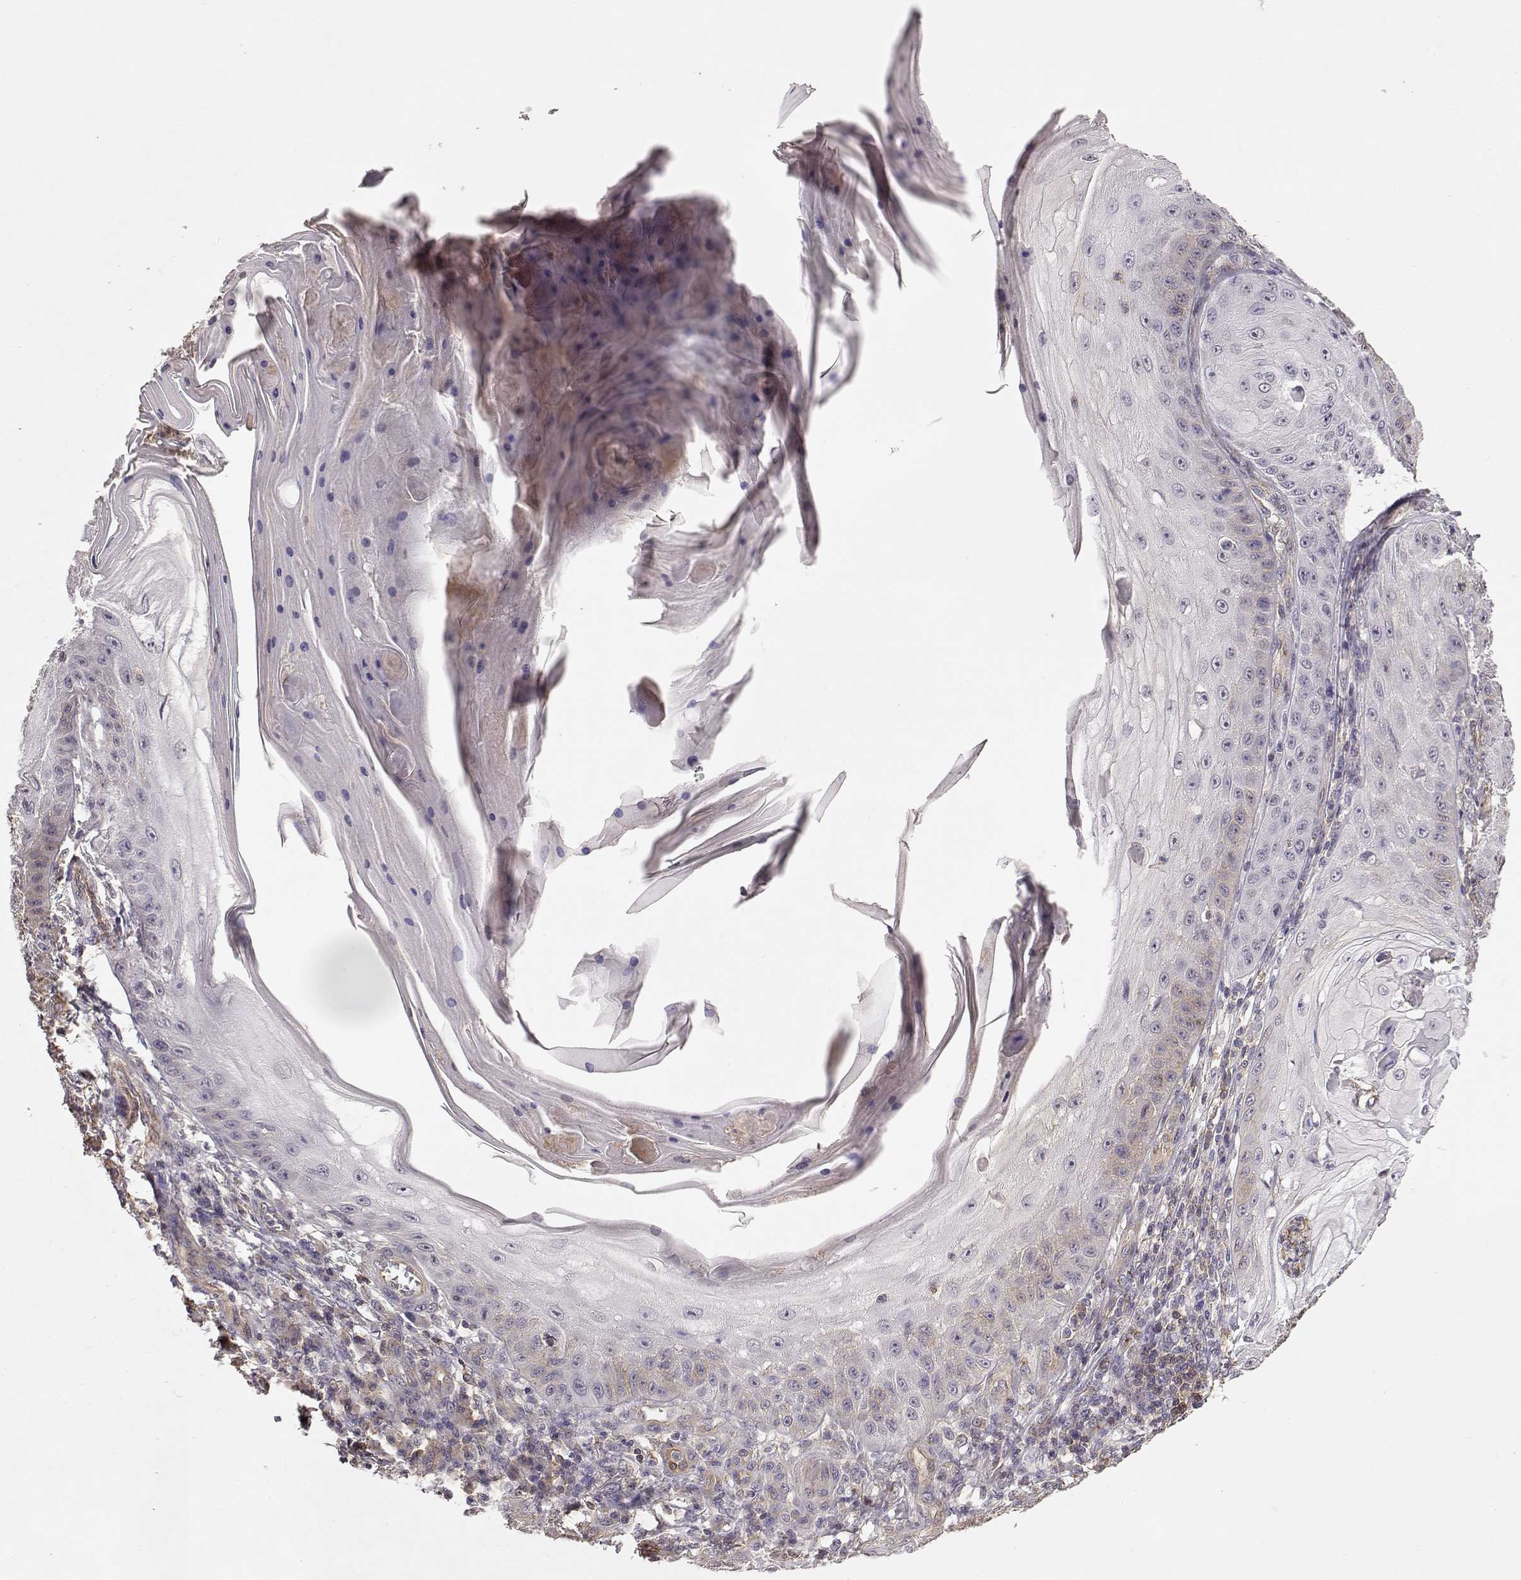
{"staining": {"intensity": "negative", "quantity": "none", "location": "none"}, "tissue": "skin cancer", "cell_type": "Tumor cells", "image_type": "cancer", "snomed": [{"axis": "morphology", "description": "Squamous cell carcinoma, NOS"}, {"axis": "topography", "description": "Skin"}], "caption": "Tumor cells are negative for protein expression in human skin cancer (squamous cell carcinoma).", "gene": "IFITM1", "patient": {"sex": "male", "age": 70}}